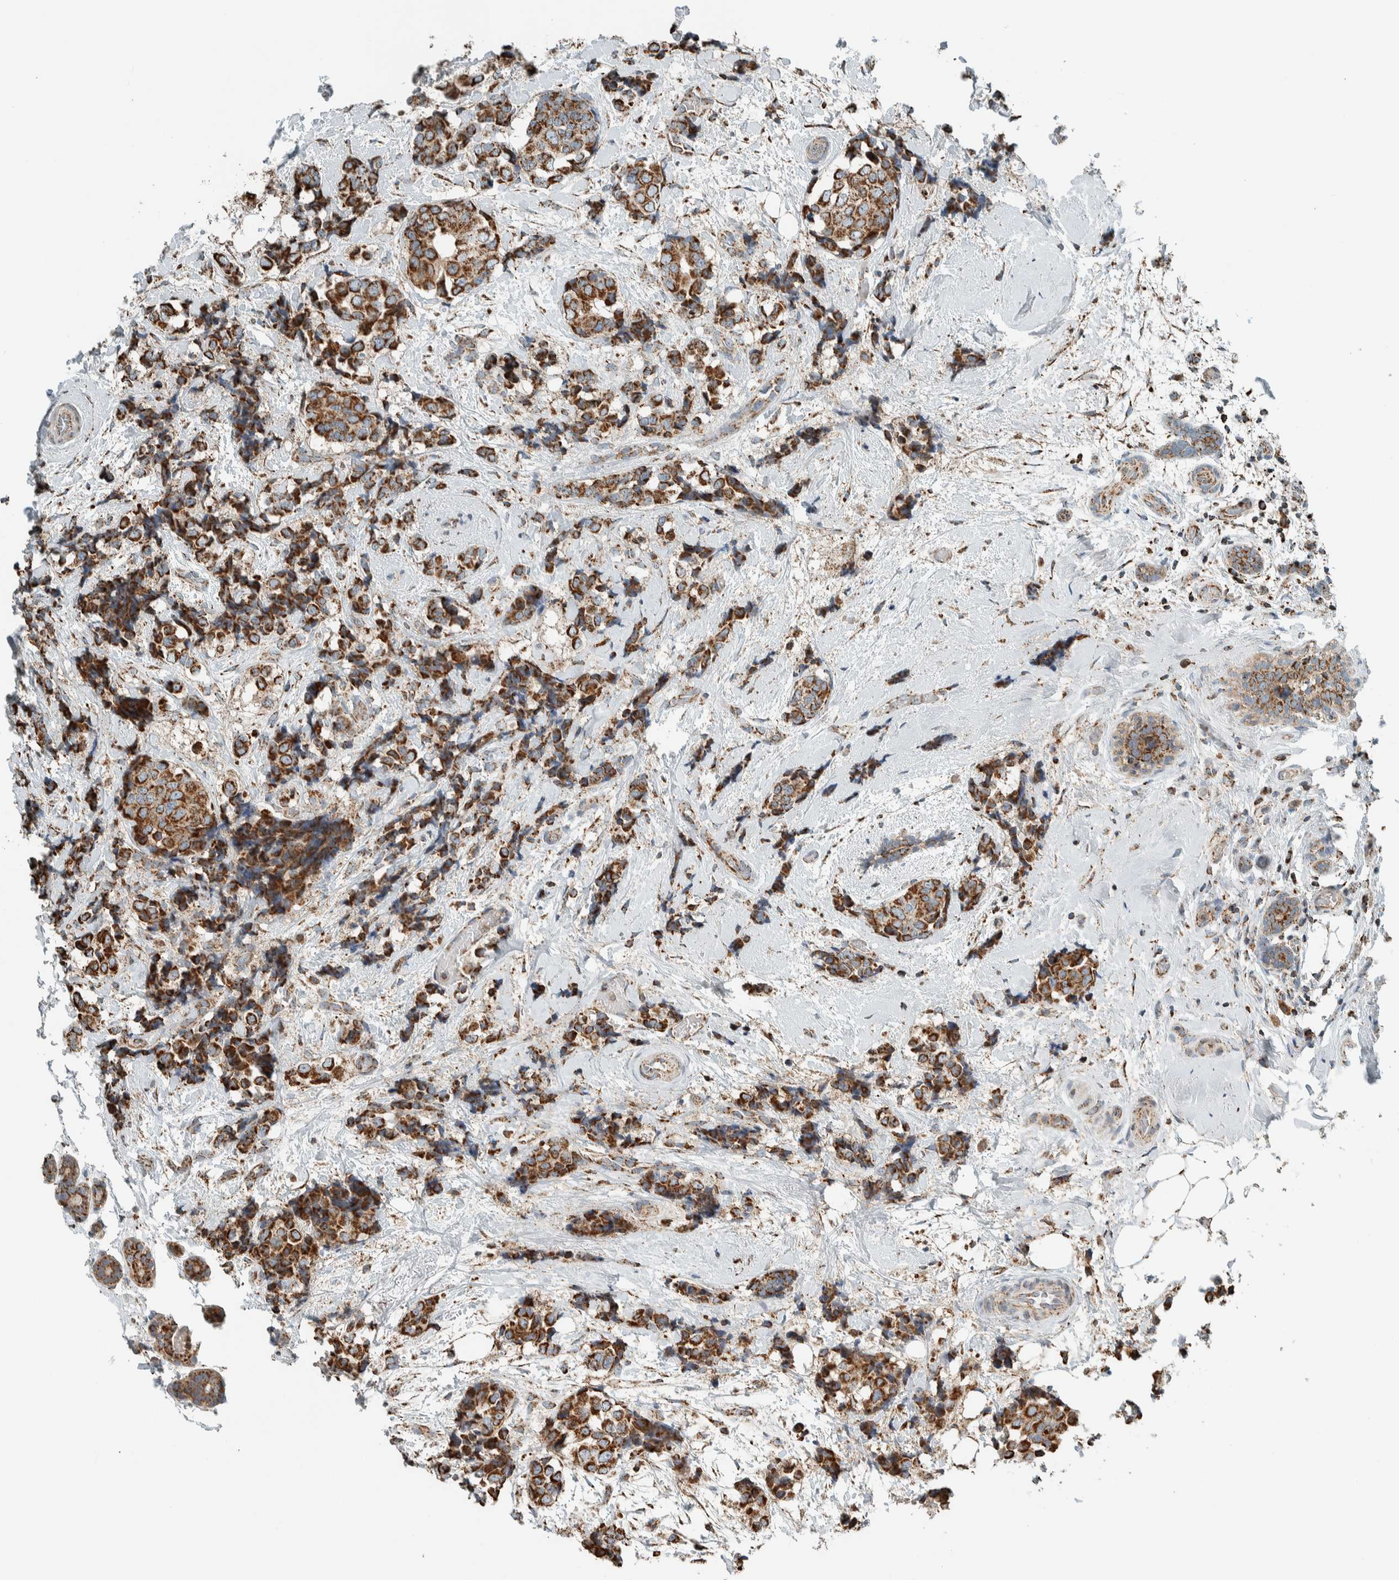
{"staining": {"intensity": "strong", "quantity": ">75%", "location": "cytoplasmic/membranous"}, "tissue": "breast cancer", "cell_type": "Tumor cells", "image_type": "cancer", "snomed": [{"axis": "morphology", "description": "Normal tissue, NOS"}, {"axis": "morphology", "description": "Duct carcinoma"}, {"axis": "topography", "description": "Breast"}], "caption": "Tumor cells show high levels of strong cytoplasmic/membranous positivity in approximately >75% of cells in human breast cancer (infiltrating ductal carcinoma). (Brightfield microscopy of DAB IHC at high magnification).", "gene": "ZNF454", "patient": {"sex": "female", "age": 43}}